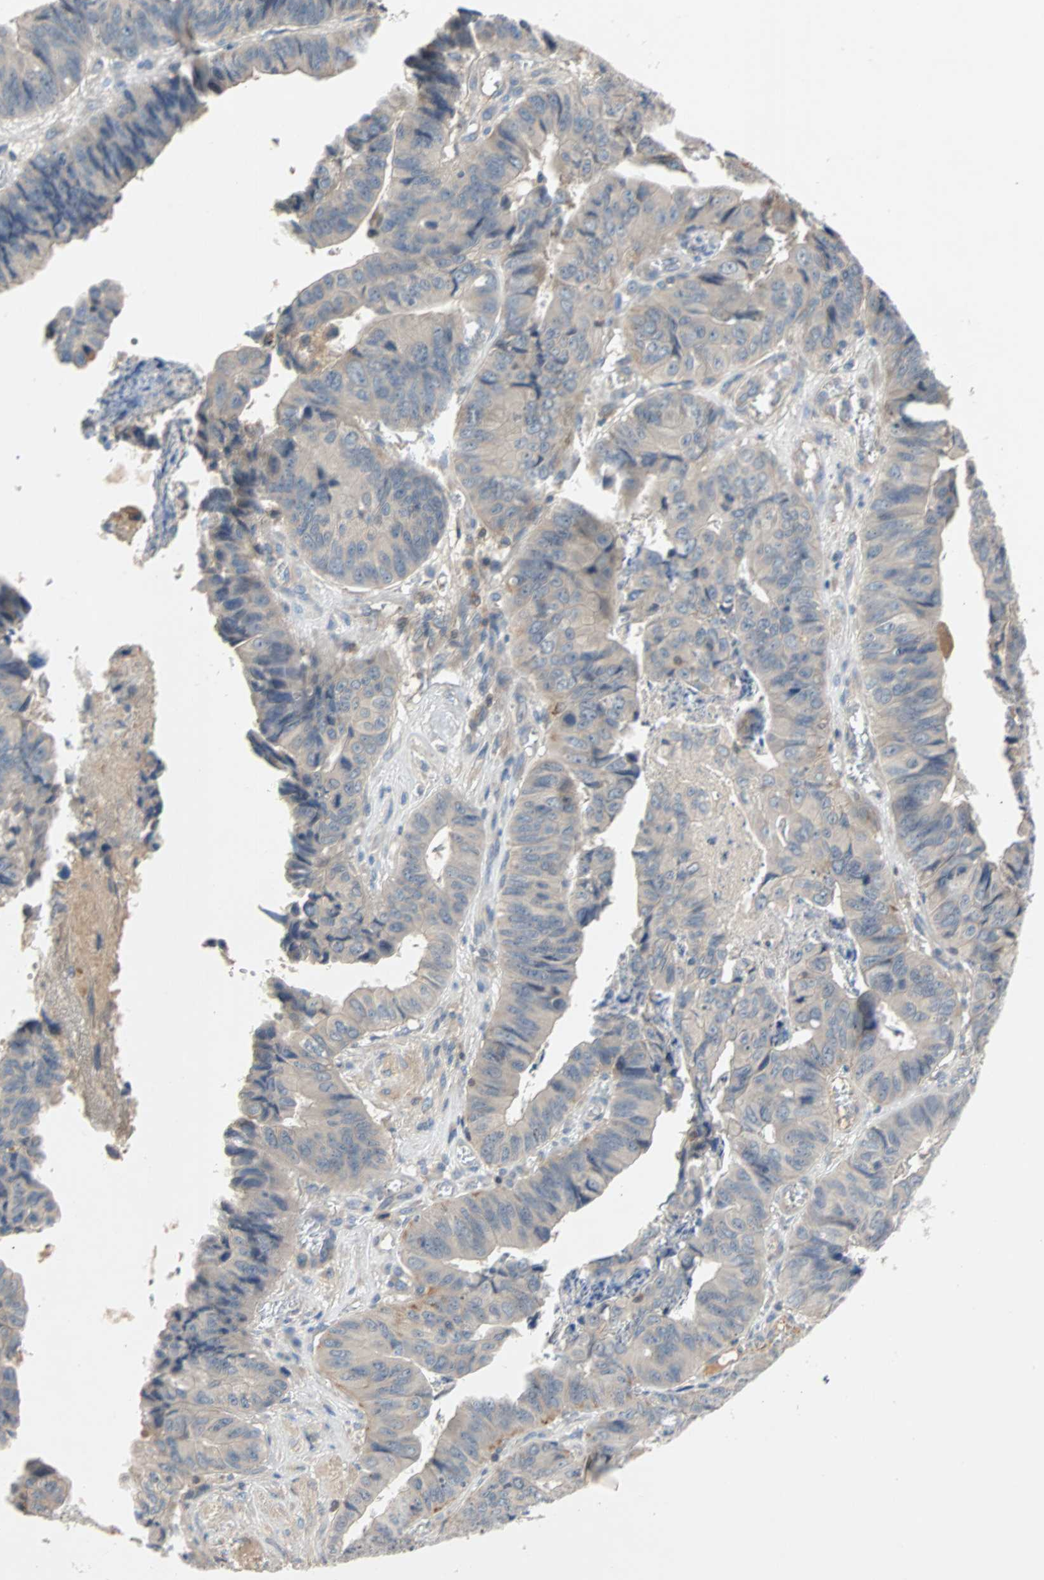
{"staining": {"intensity": "negative", "quantity": "none", "location": "none"}, "tissue": "stomach cancer", "cell_type": "Tumor cells", "image_type": "cancer", "snomed": [{"axis": "morphology", "description": "Adenocarcinoma, NOS"}, {"axis": "topography", "description": "Stomach, lower"}], "caption": "An image of human stomach cancer (adenocarcinoma) is negative for staining in tumor cells.", "gene": "MAP4K1", "patient": {"sex": "male", "age": 77}}